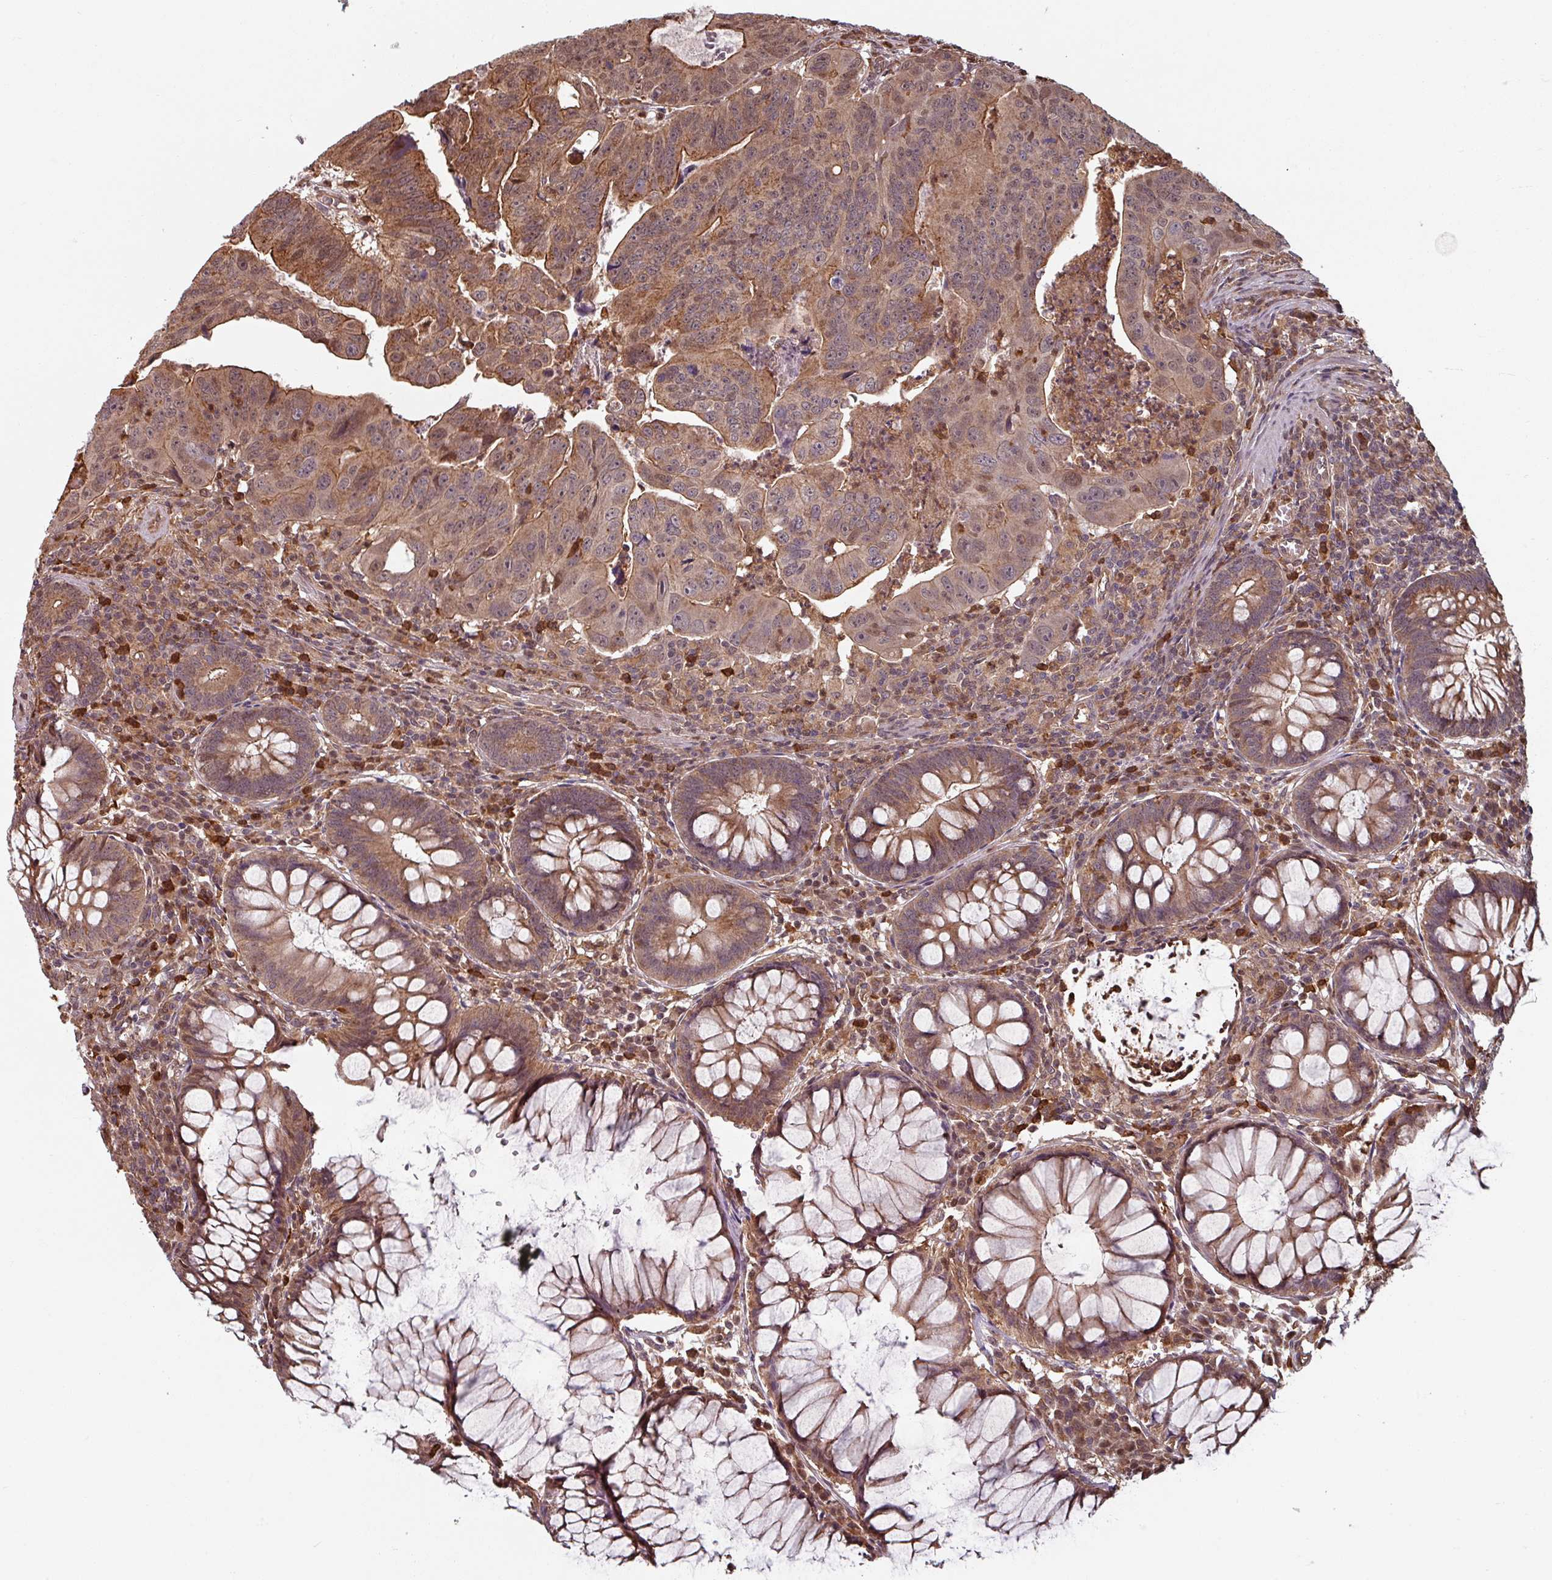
{"staining": {"intensity": "moderate", "quantity": ">75%", "location": "cytoplasmic/membranous,nuclear"}, "tissue": "colorectal cancer", "cell_type": "Tumor cells", "image_type": "cancer", "snomed": [{"axis": "morphology", "description": "Adenocarcinoma, NOS"}, {"axis": "topography", "description": "Rectum"}], "caption": "Immunohistochemistry micrograph of human colorectal adenocarcinoma stained for a protein (brown), which exhibits medium levels of moderate cytoplasmic/membranous and nuclear expression in approximately >75% of tumor cells.", "gene": "EID1", "patient": {"sex": "male", "age": 69}}